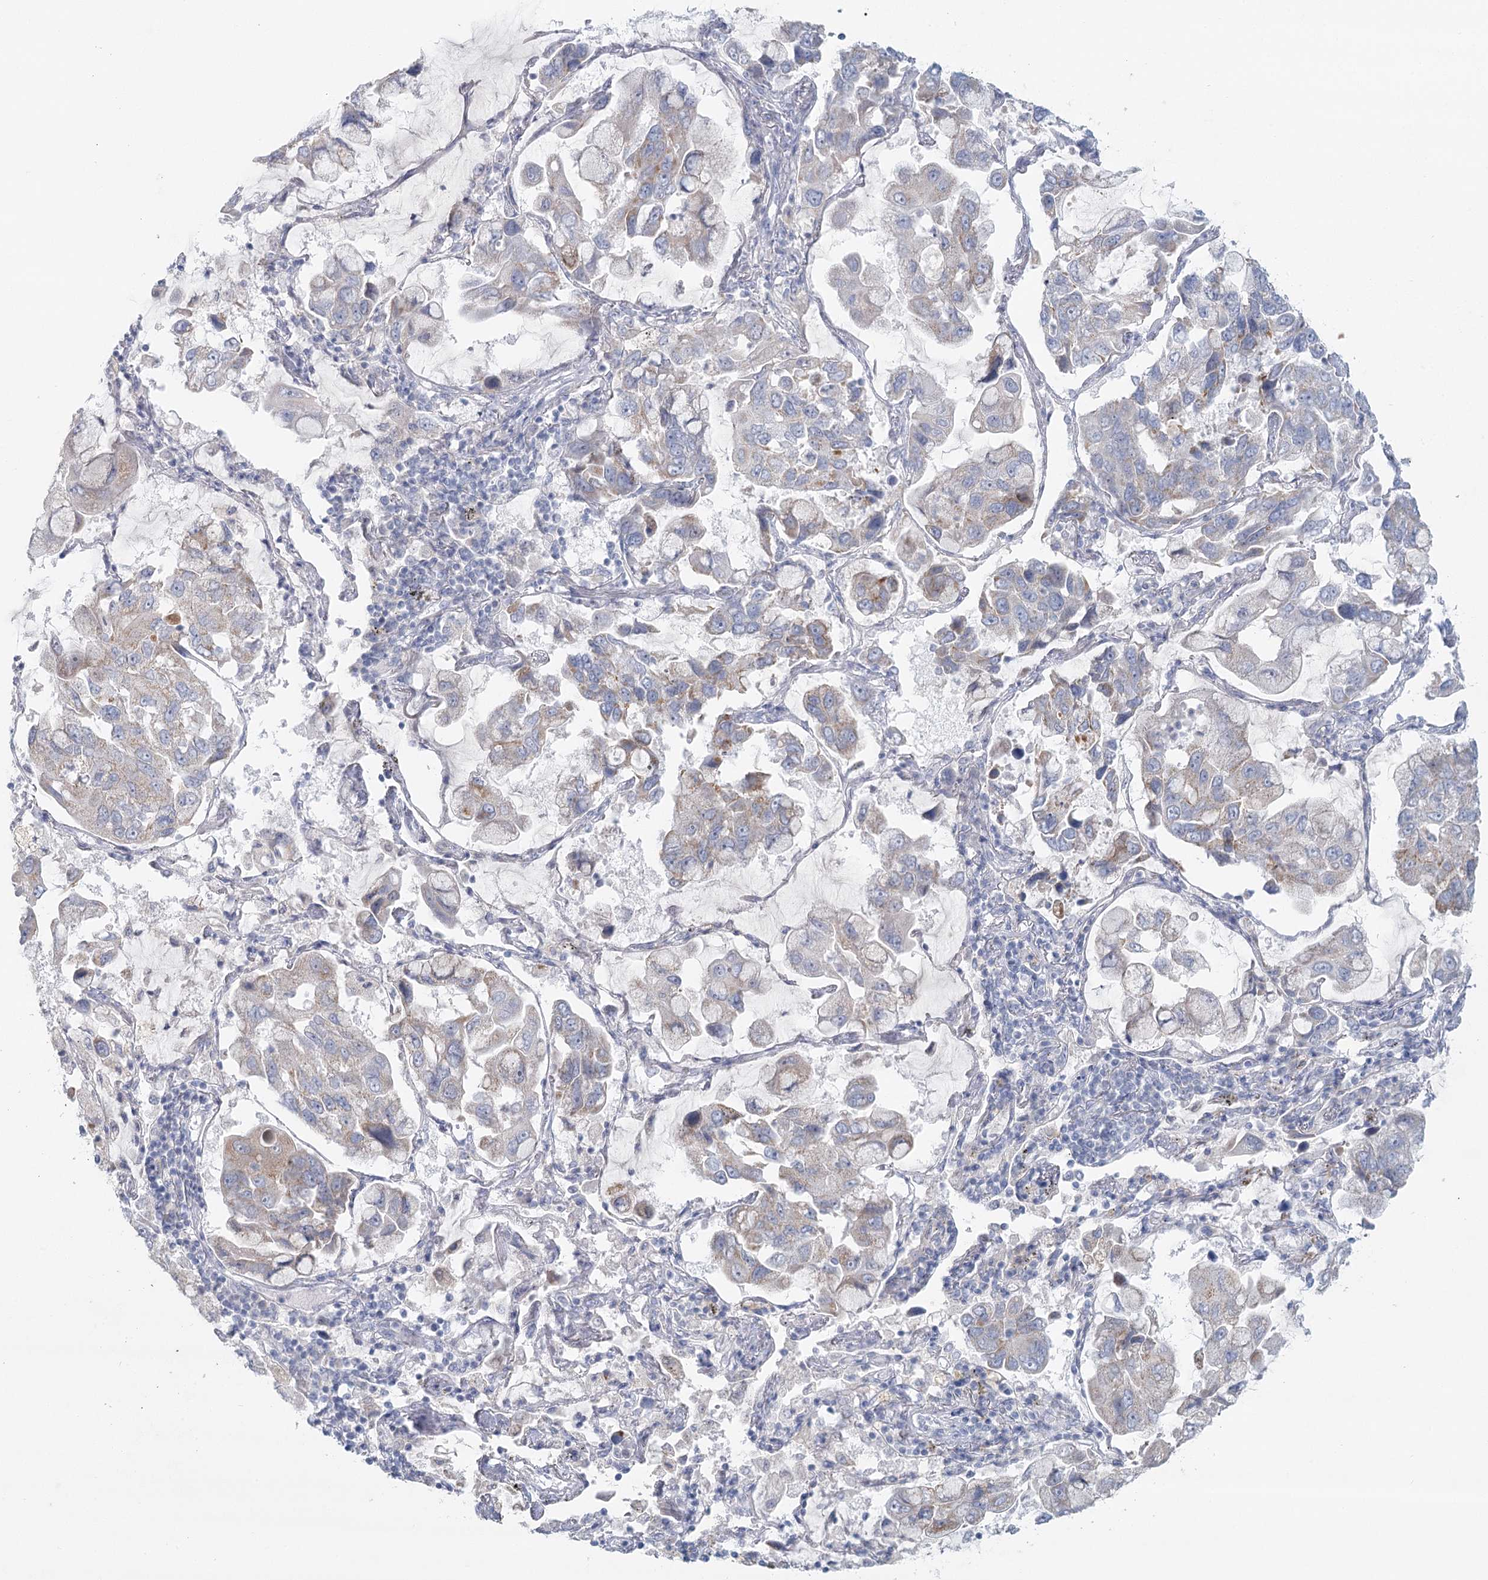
{"staining": {"intensity": "weak", "quantity": "<25%", "location": "cytoplasmic/membranous"}, "tissue": "lung cancer", "cell_type": "Tumor cells", "image_type": "cancer", "snomed": [{"axis": "morphology", "description": "Adenocarcinoma, NOS"}, {"axis": "topography", "description": "Lung"}], "caption": "Lung cancer was stained to show a protein in brown. There is no significant staining in tumor cells. (Brightfield microscopy of DAB (3,3'-diaminobenzidine) IHC at high magnification).", "gene": "BPHL", "patient": {"sex": "male", "age": 64}}